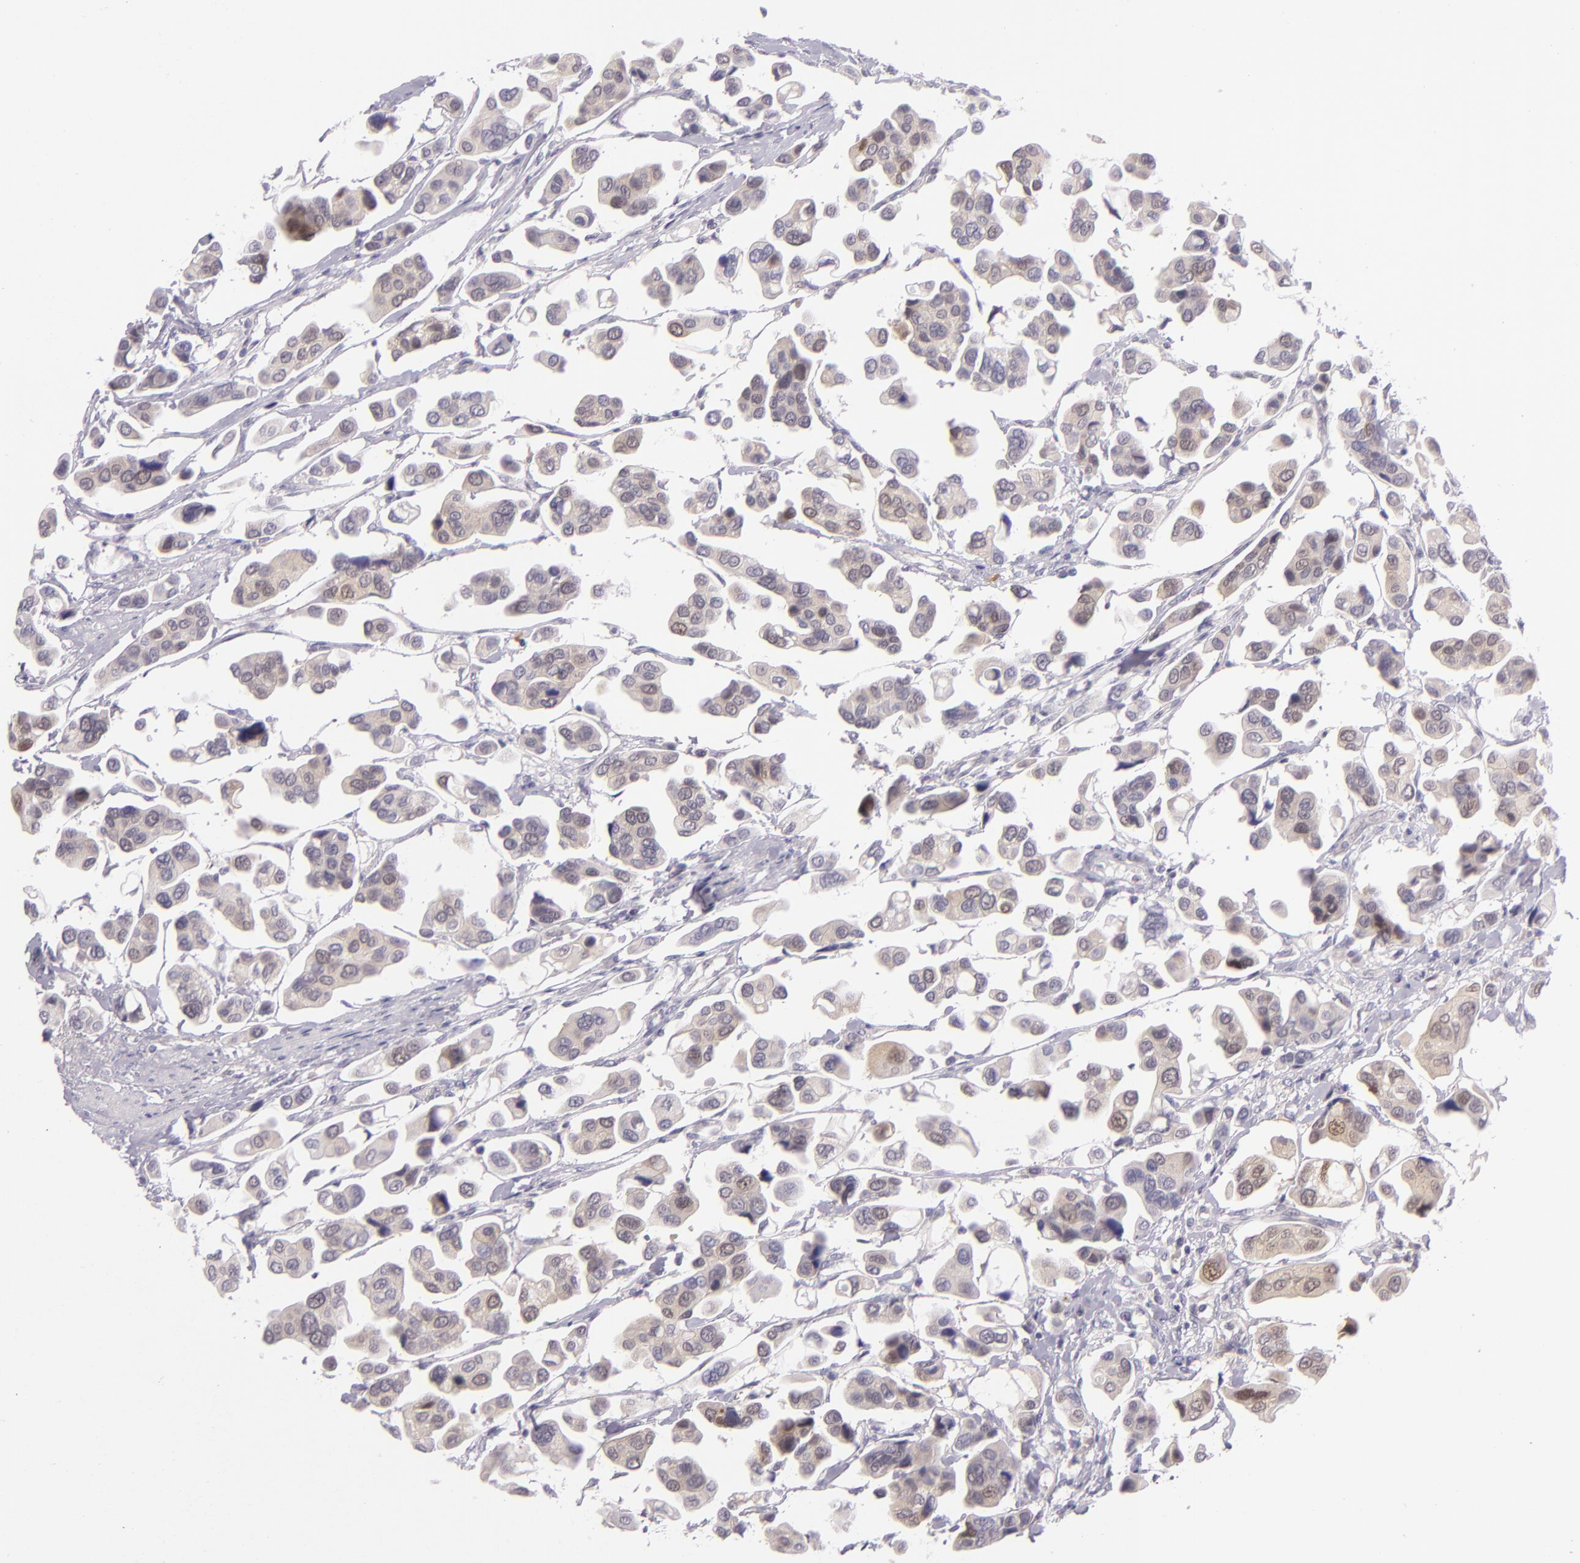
{"staining": {"intensity": "negative", "quantity": "none", "location": "none"}, "tissue": "urothelial cancer", "cell_type": "Tumor cells", "image_type": "cancer", "snomed": [{"axis": "morphology", "description": "Adenocarcinoma, NOS"}, {"axis": "topography", "description": "Urinary bladder"}], "caption": "Immunohistochemical staining of human adenocarcinoma displays no significant staining in tumor cells.", "gene": "CSE1L", "patient": {"sex": "male", "age": 61}}